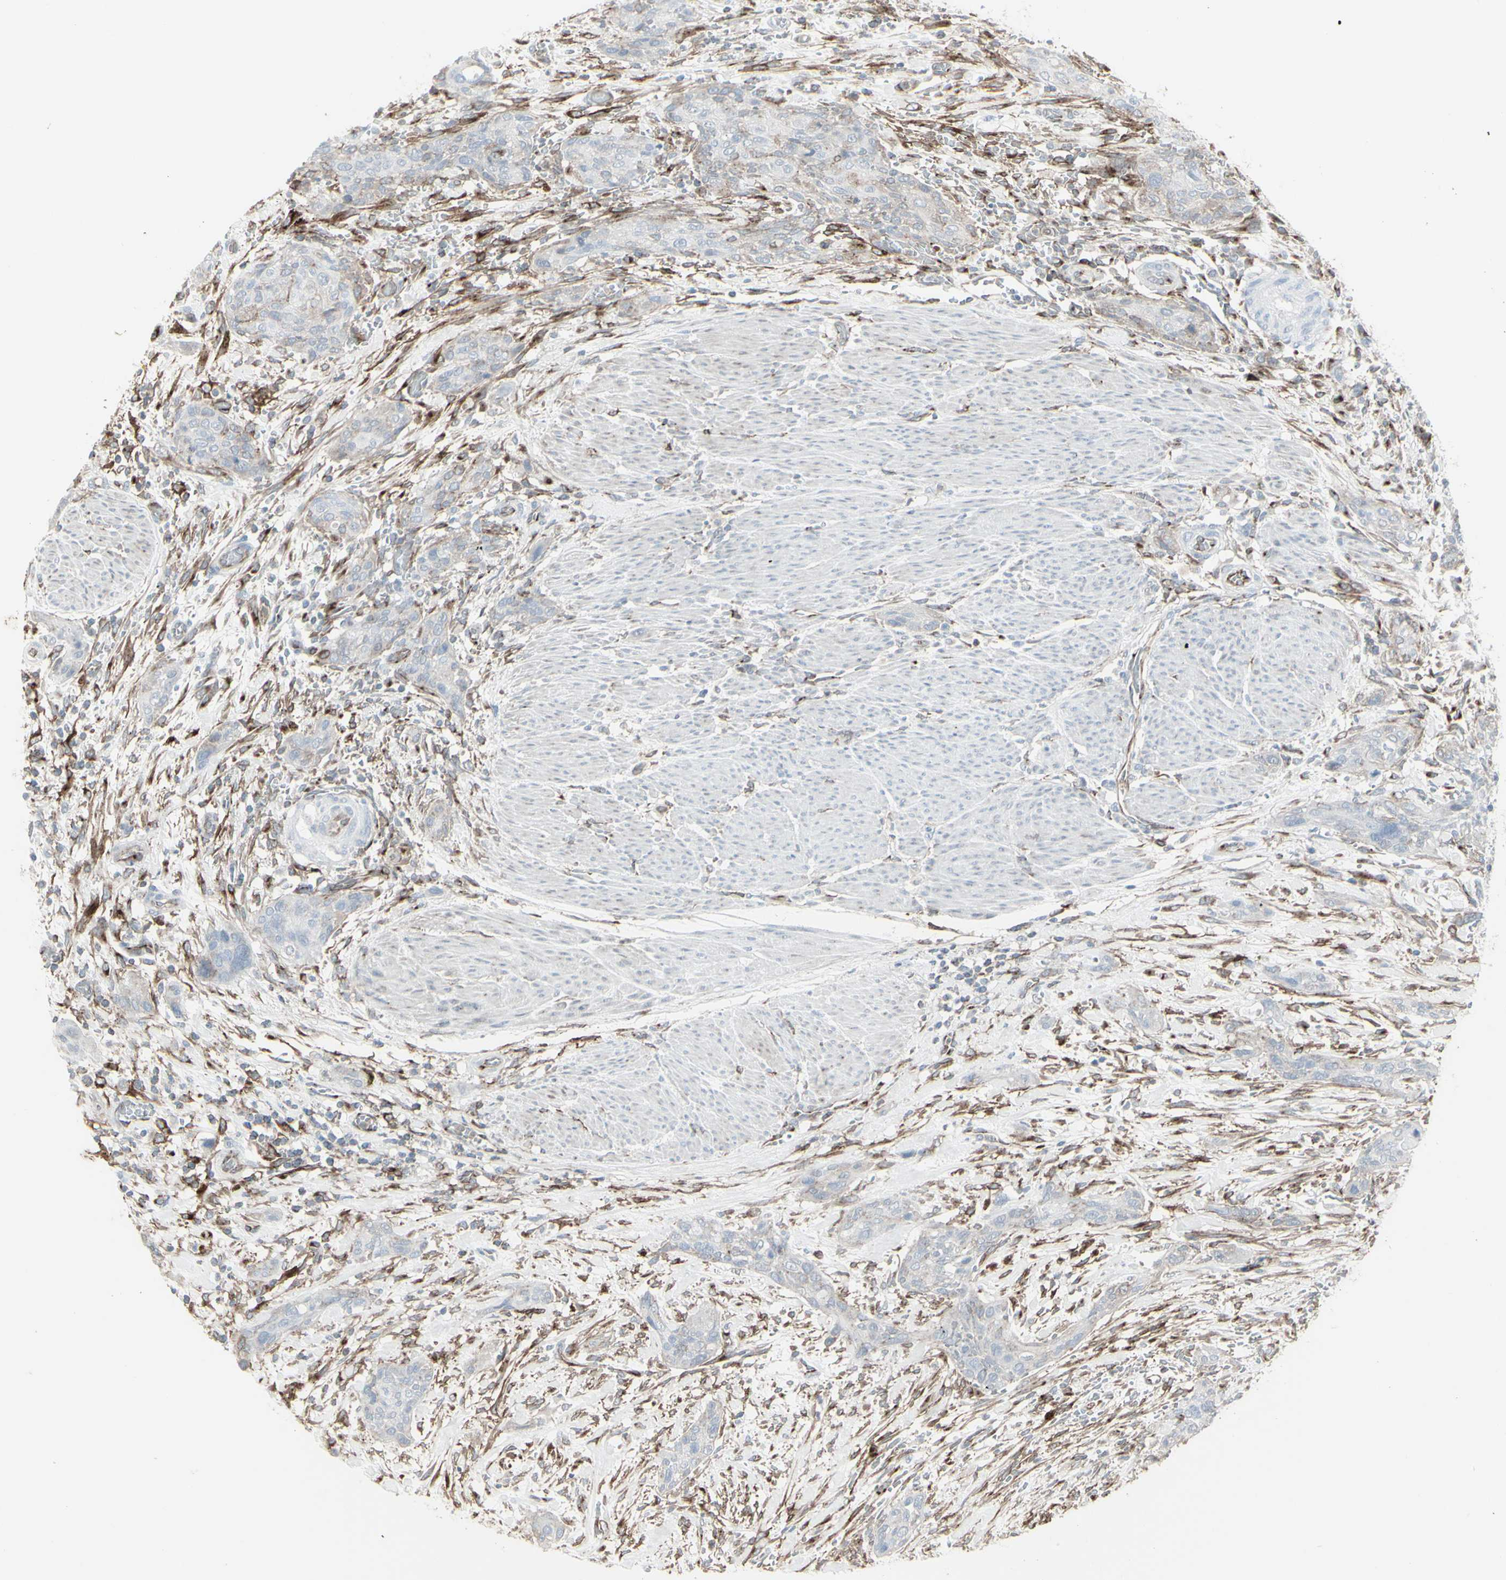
{"staining": {"intensity": "weak", "quantity": "<25%", "location": "cytoplasmic/membranous"}, "tissue": "urothelial cancer", "cell_type": "Tumor cells", "image_type": "cancer", "snomed": [{"axis": "morphology", "description": "Urothelial carcinoma, High grade"}, {"axis": "topography", "description": "Urinary bladder"}], "caption": "High magnification brightfield microscopy of urothelial cancer stained with DAB (brown) and counterstained with hematoxylin (blue): tumor cells show no significant positivity.", "gene": "GJA1", "patient": {"sex": "male", "age": 35}}